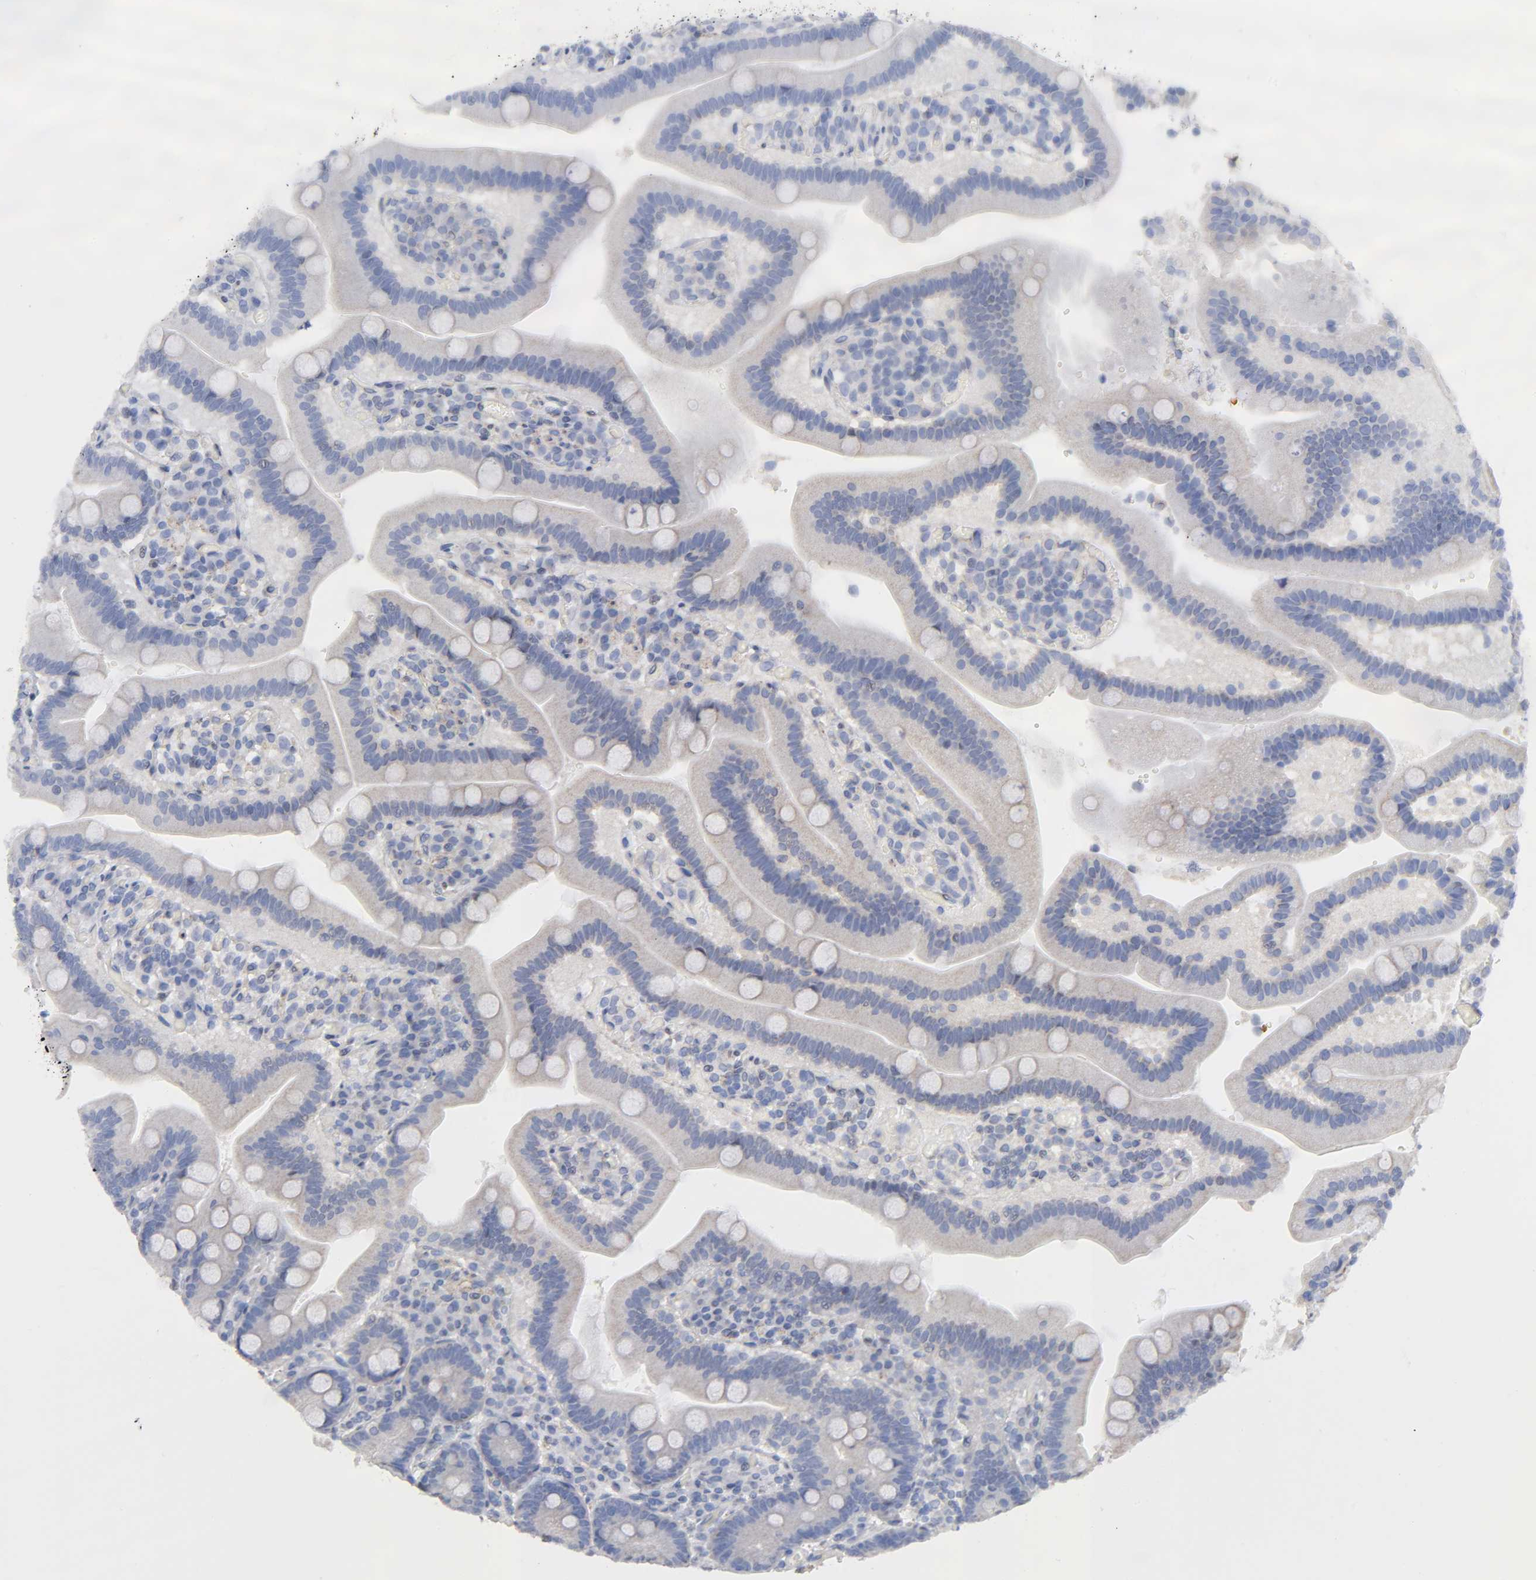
{"staining": {"intensity": "weak", "quantity": "<25%", "location": "cytoplasmic/membranous"}, "tissue": "duodenum", "cell_type": "Glandular cells", "image_type": "normal", "snomed": [{"axis": "morphology", "description": "Normal tissue, NOS"}, {"axis": "topography", "description": "Duodenum"}], "caption": "An immunohistochemistry photomicrograph of benign duodenum is shown. There is no staining in glandular cells of duodenum.", "gene": "STK38", "patient": {"sex": "male", "age": 66}}